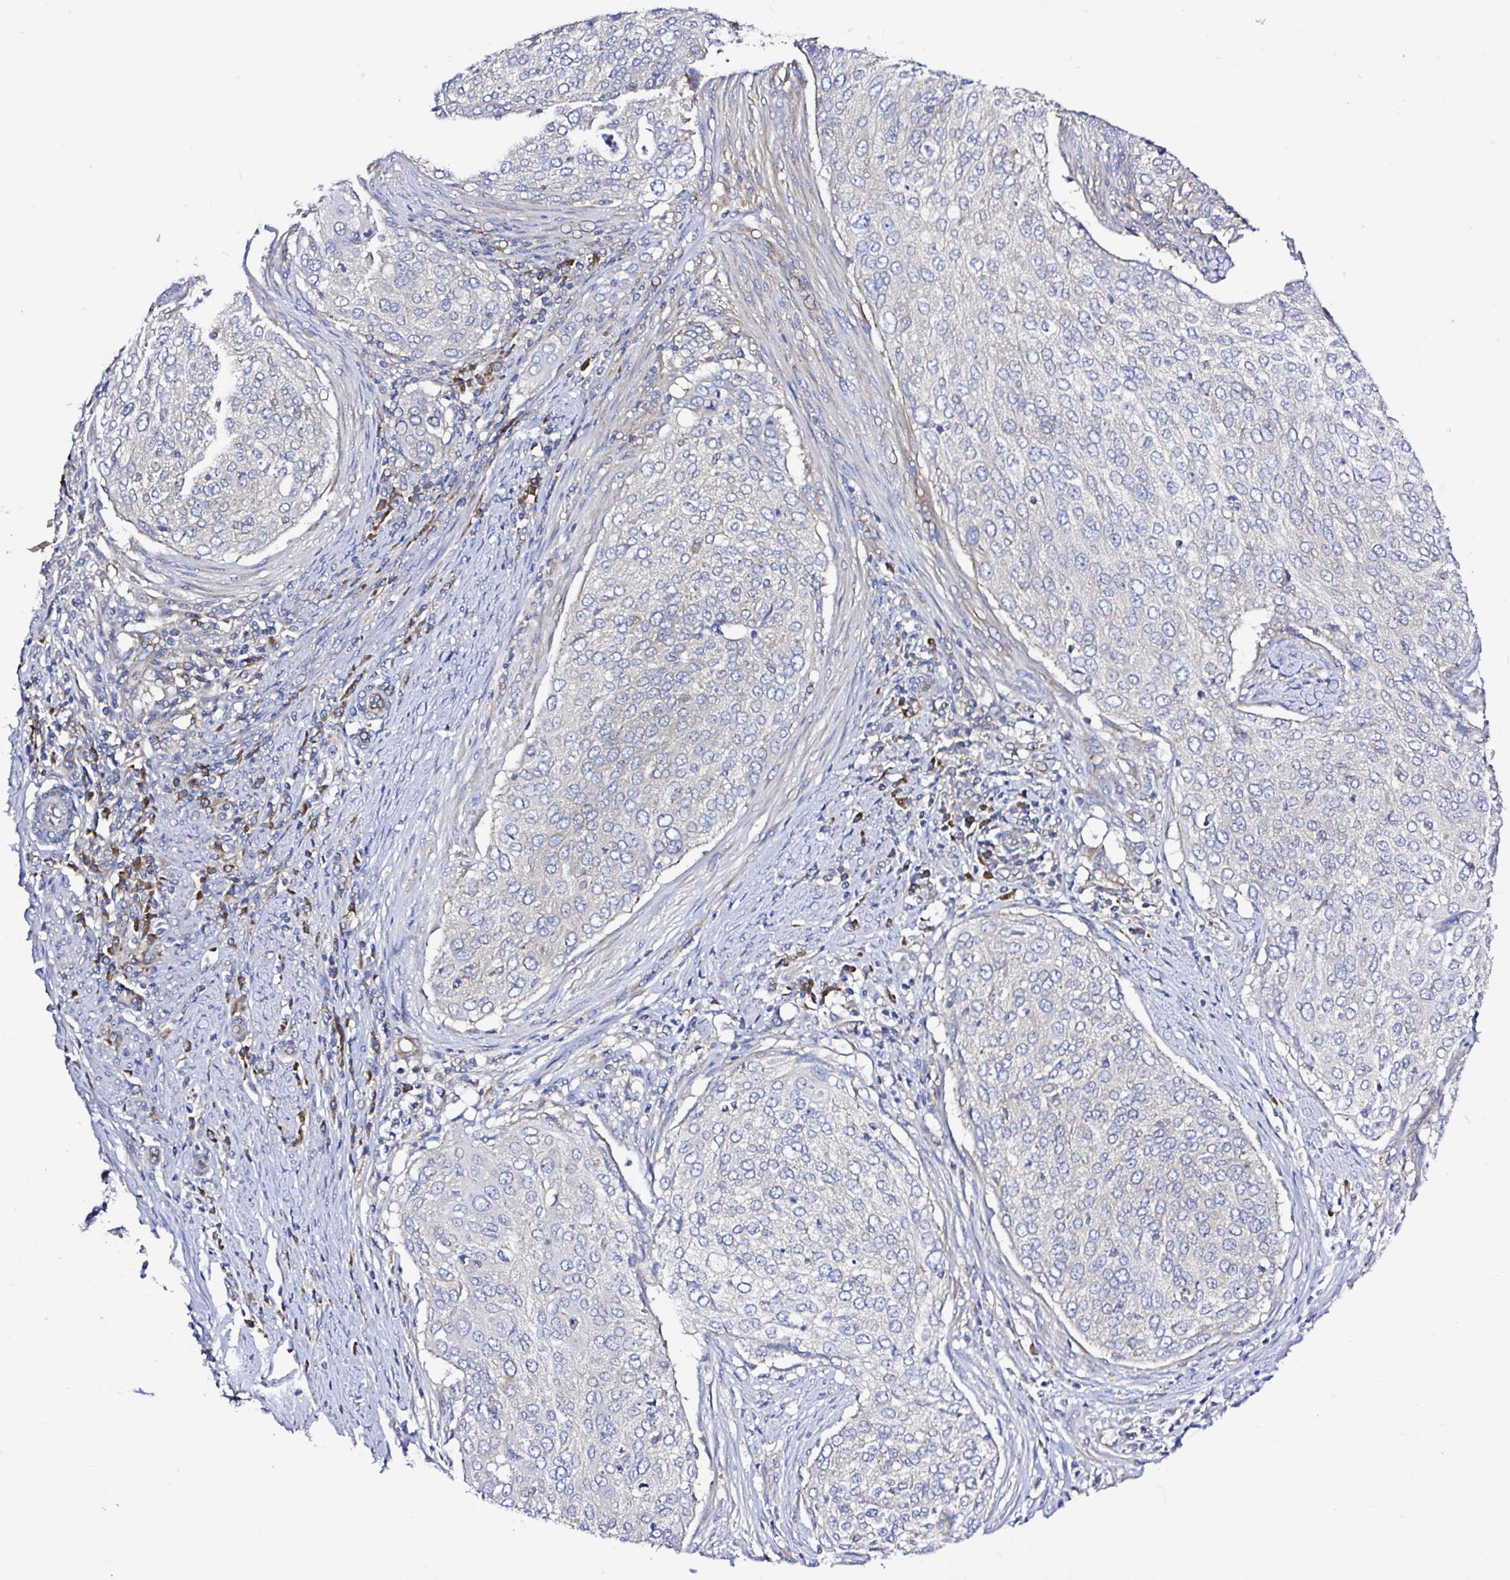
{"staining": {"intensity": "negative", "quantity": "none", "location": "none"}, "tissue": "cervical cancer", "cell_type": "Tumor cells", "image_type": "cancer", "snomed": [{"axis": "morphology", "description": "Squamous cell carcinoma, NOS"}, {"axis": "topography", "description": "Cervix"}], "caption": "The IHC photomicrograph has no significant staining in tumor cells of squamous cell carcinoma (cervical) tissue. (Stains: DAB immunohistochemistry (IHC) with hematoxylin counter stain, Microscopy: brightfield microscopy at high magnification).", "gene": "LARS1", "patient": {"sex": "female", "age": 38}}